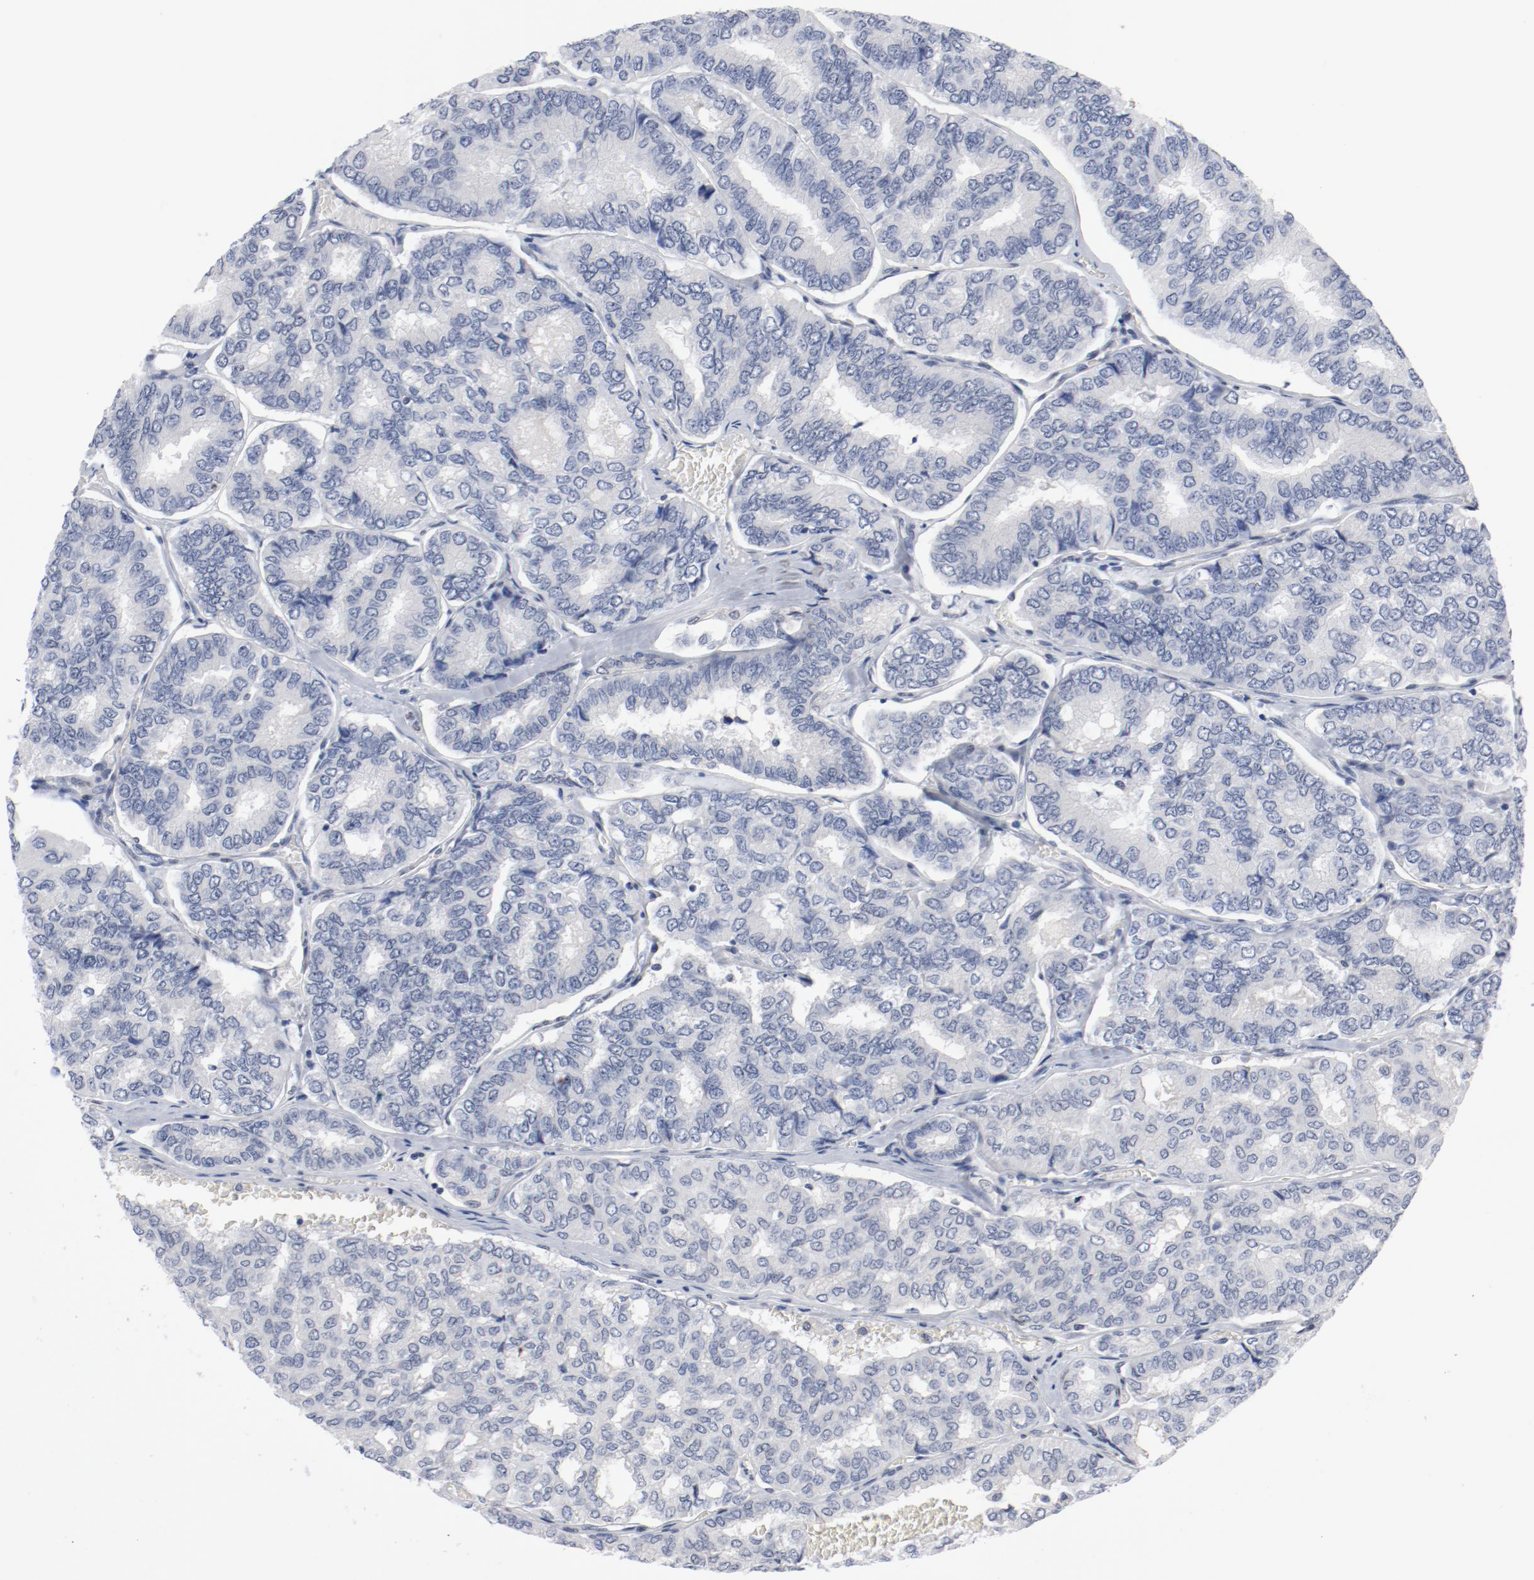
{"staining": {"intensity": "negative", "quantity": "none", "location": "none"}, "tissue": "thyroid cancer", "cell_type": "Tumor cells", "image_type": "cancer", "snomed": [{"axis": "morphology", "description": "Papillary adenocarcinoma, NOS"}, {"axis": "topography", "description": "Thyroid gland"}], "caption": "A photomicrograph of human thyroid papillary adenocarcinoma is negative for staining in tumor cells.", "gene": "ARNT", "patient": {"sex": "female", "age": 35}}